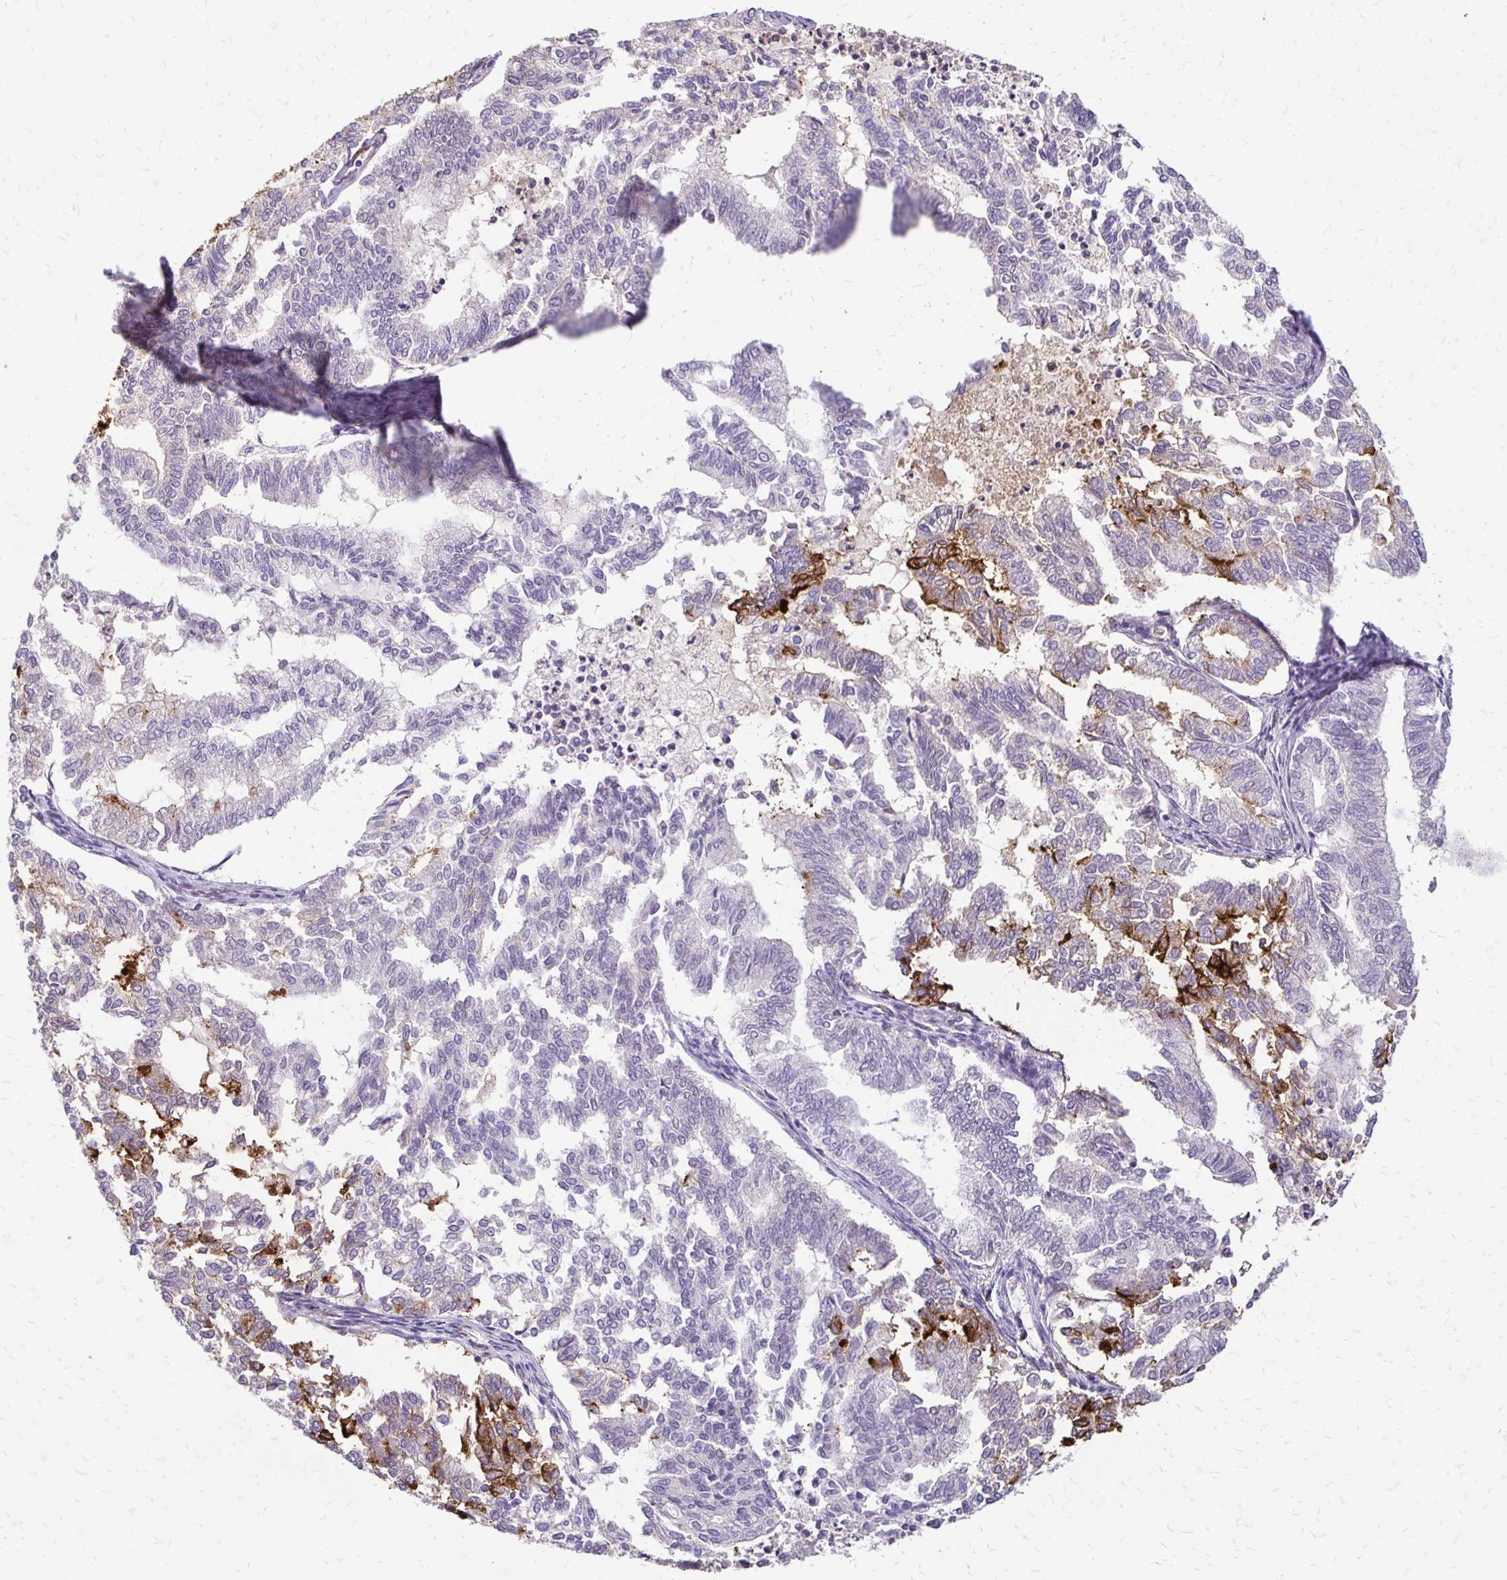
{"staining": {"intensity": "moderate", "quantity": "<25%", "location": "cytoplasmic/membranous"}, "tissue": "endometrial cancer", "cell_type": "Tumor cells", "image_type": "cancer", "snomed": [{"axis": "morphology", "description": "Adenocarcinoma, NOS"}, {"axis": "topography", "description": "Endometrium"}], "caption": "Protein expression analysis of human adenocarcinoma (endometrial) reveals moderate cytoplasmic/membranous positivity in approximately <25% of tumor cells.", "gene": "ALPG", "patient": {"sex": "female", "age": 79}}